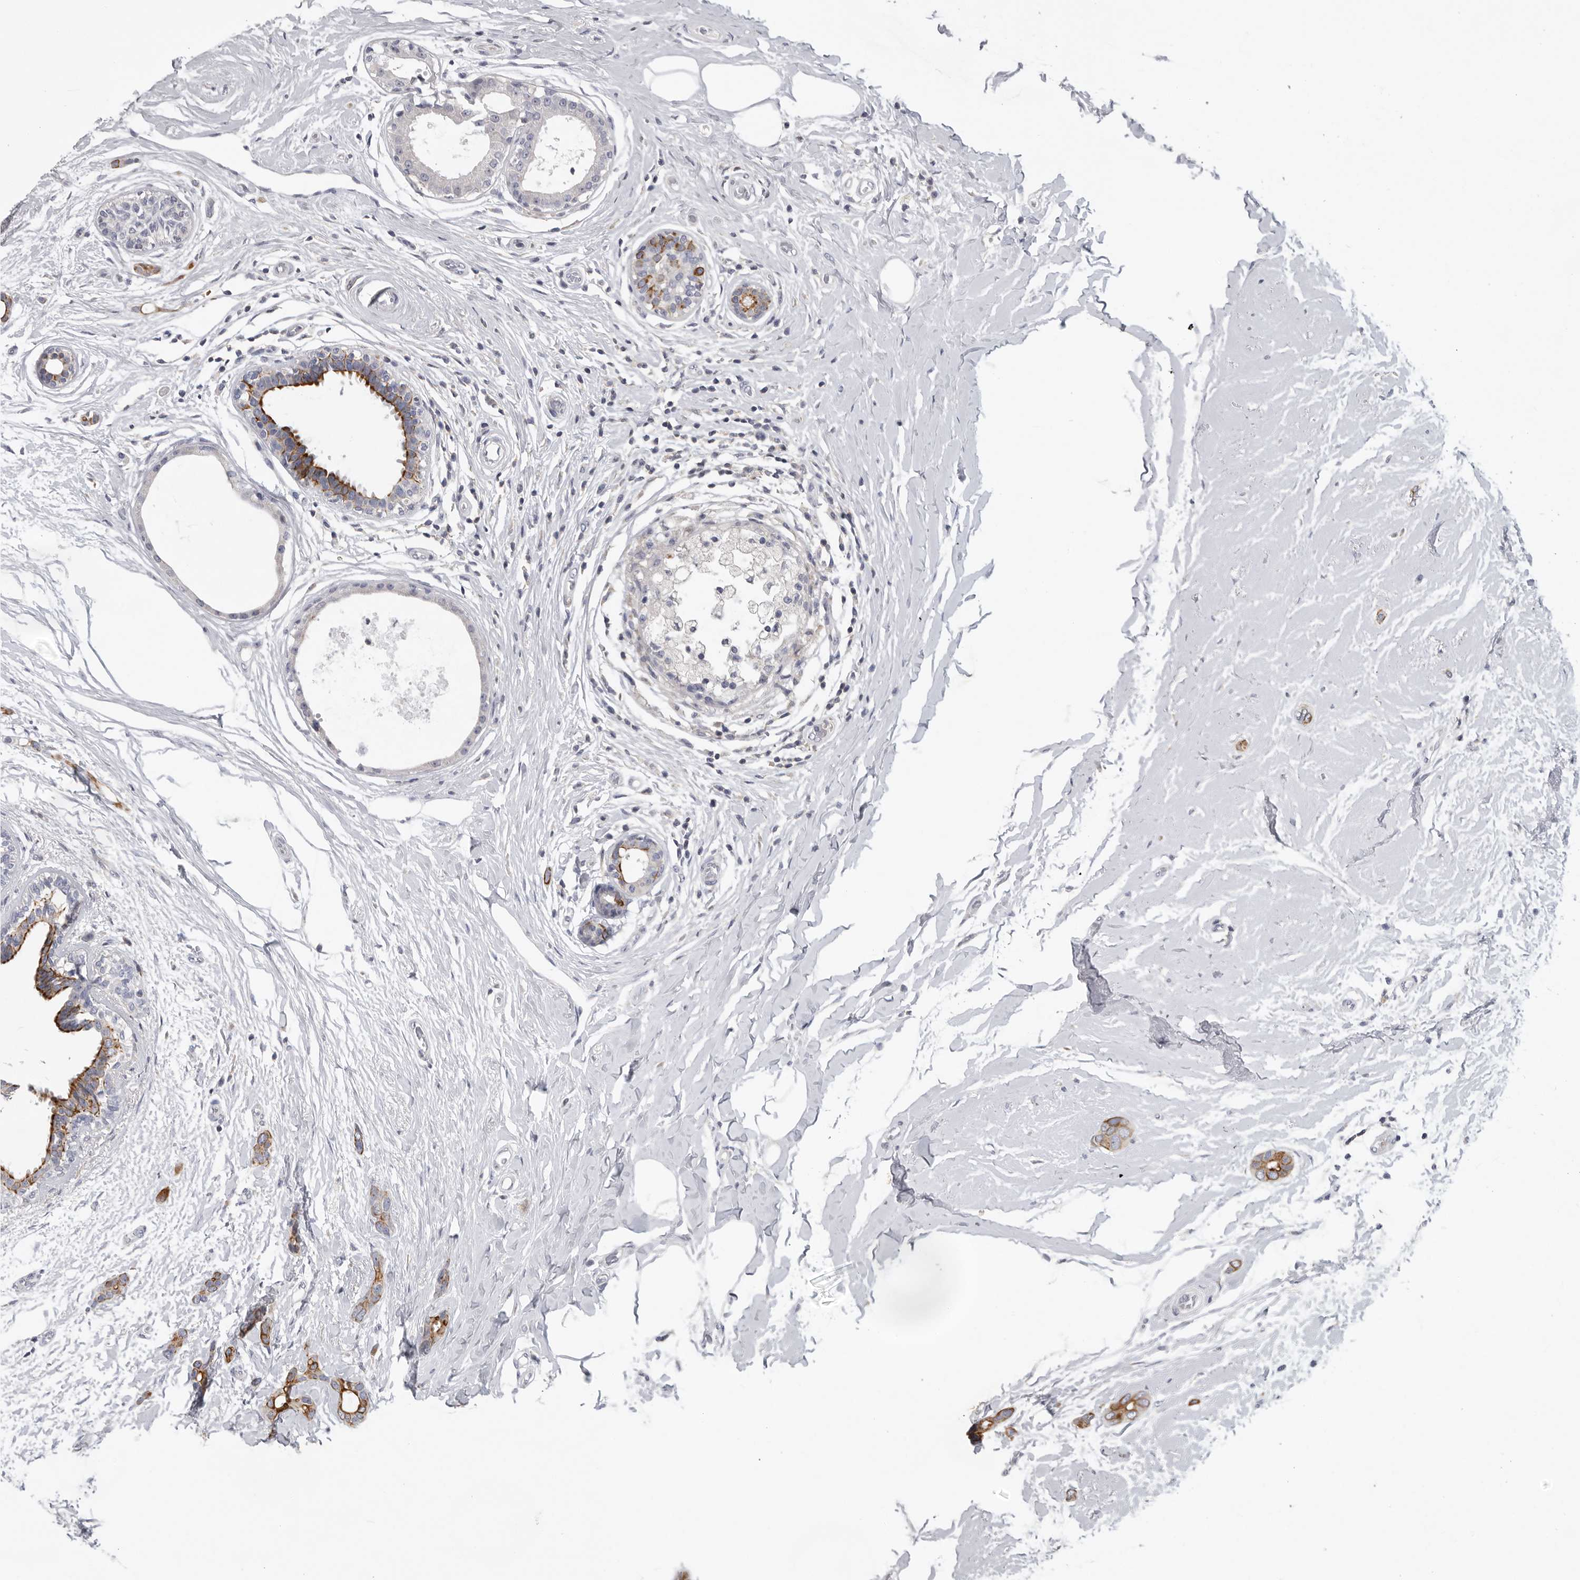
{"staining": {"intensity": "moderate", "quantity": "<25%", "location": "cytoplasmic/membranous"}, "tissue": "breast cancer", "cell_type": "Tumor cells", "image_type": "cancer", "snomed": [{"axis": "morphology", "description": "Duct carcinoma"}, {"axis": "topography", "description": "Breast"}], "caption": "Breast cancer stained with immunohistochemistry displays moderate cytoplasmic/membranous positivity in approximately <25% of tumor cells. The staining was performed using DAB to visualize the protein expression in brown, while the nuclei were stained in blue with hematoxylin (Magnification: 20x).", "gene": "USP24", "patient": {"sex": "female", "age": 55}}